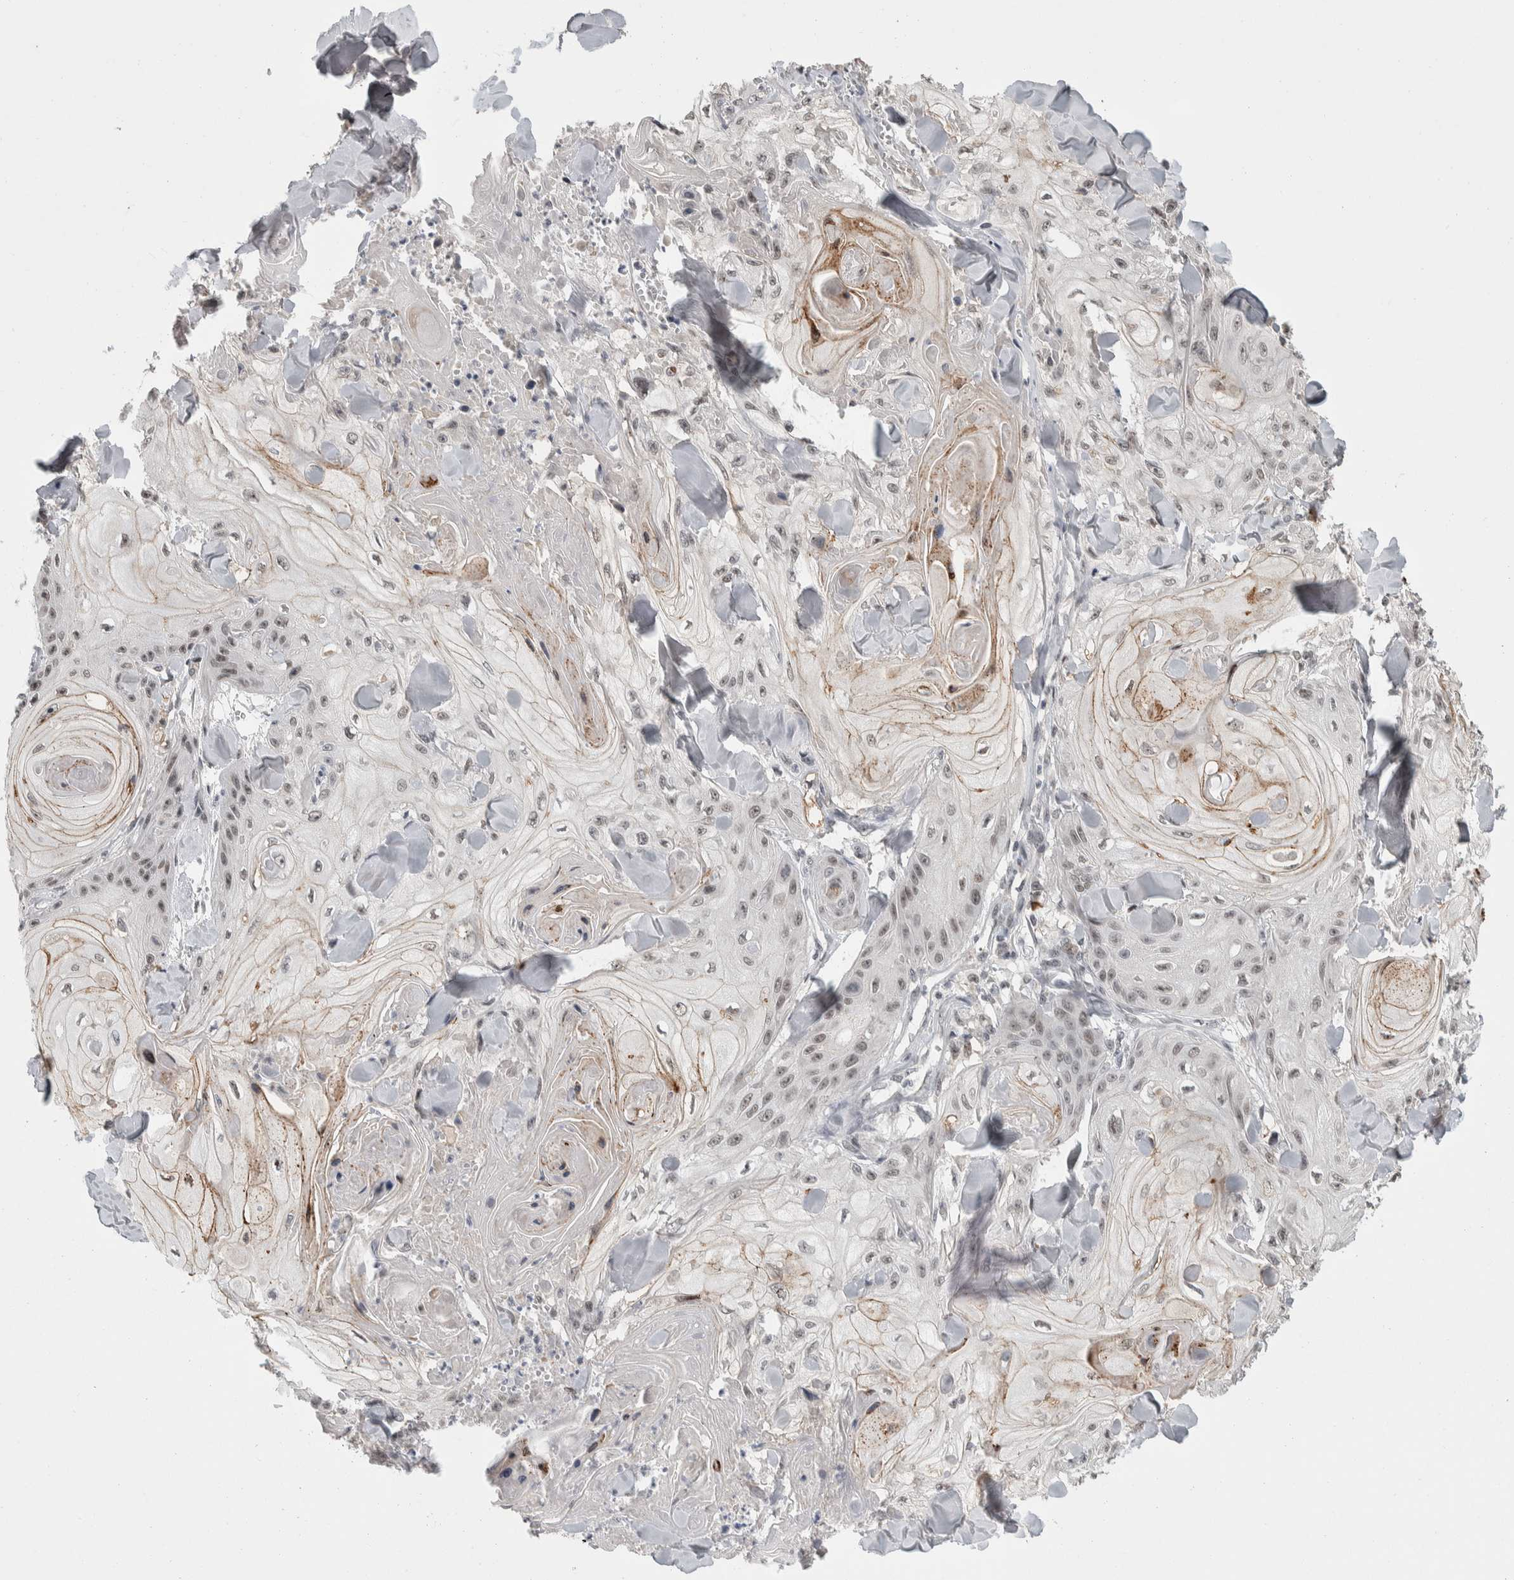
{"staining": {"intensity": "weak", "quantity": "<25%", "location": "nuclear"}, "tissue": "skin cancer", "cell_type": "Tumor cells", "image_type": "cancer", "snomed": [{"axis": "morphology", "description": "Squamous cell carcinoma, NOS"}, {"axis": "topography", "description": "Skin"}], "caption": "There is no significant positivity in tumor cells of squamous cell carcinoma (skin).", "gene": "ZNF592", "patient": {"sex": "male", "age": 74}}